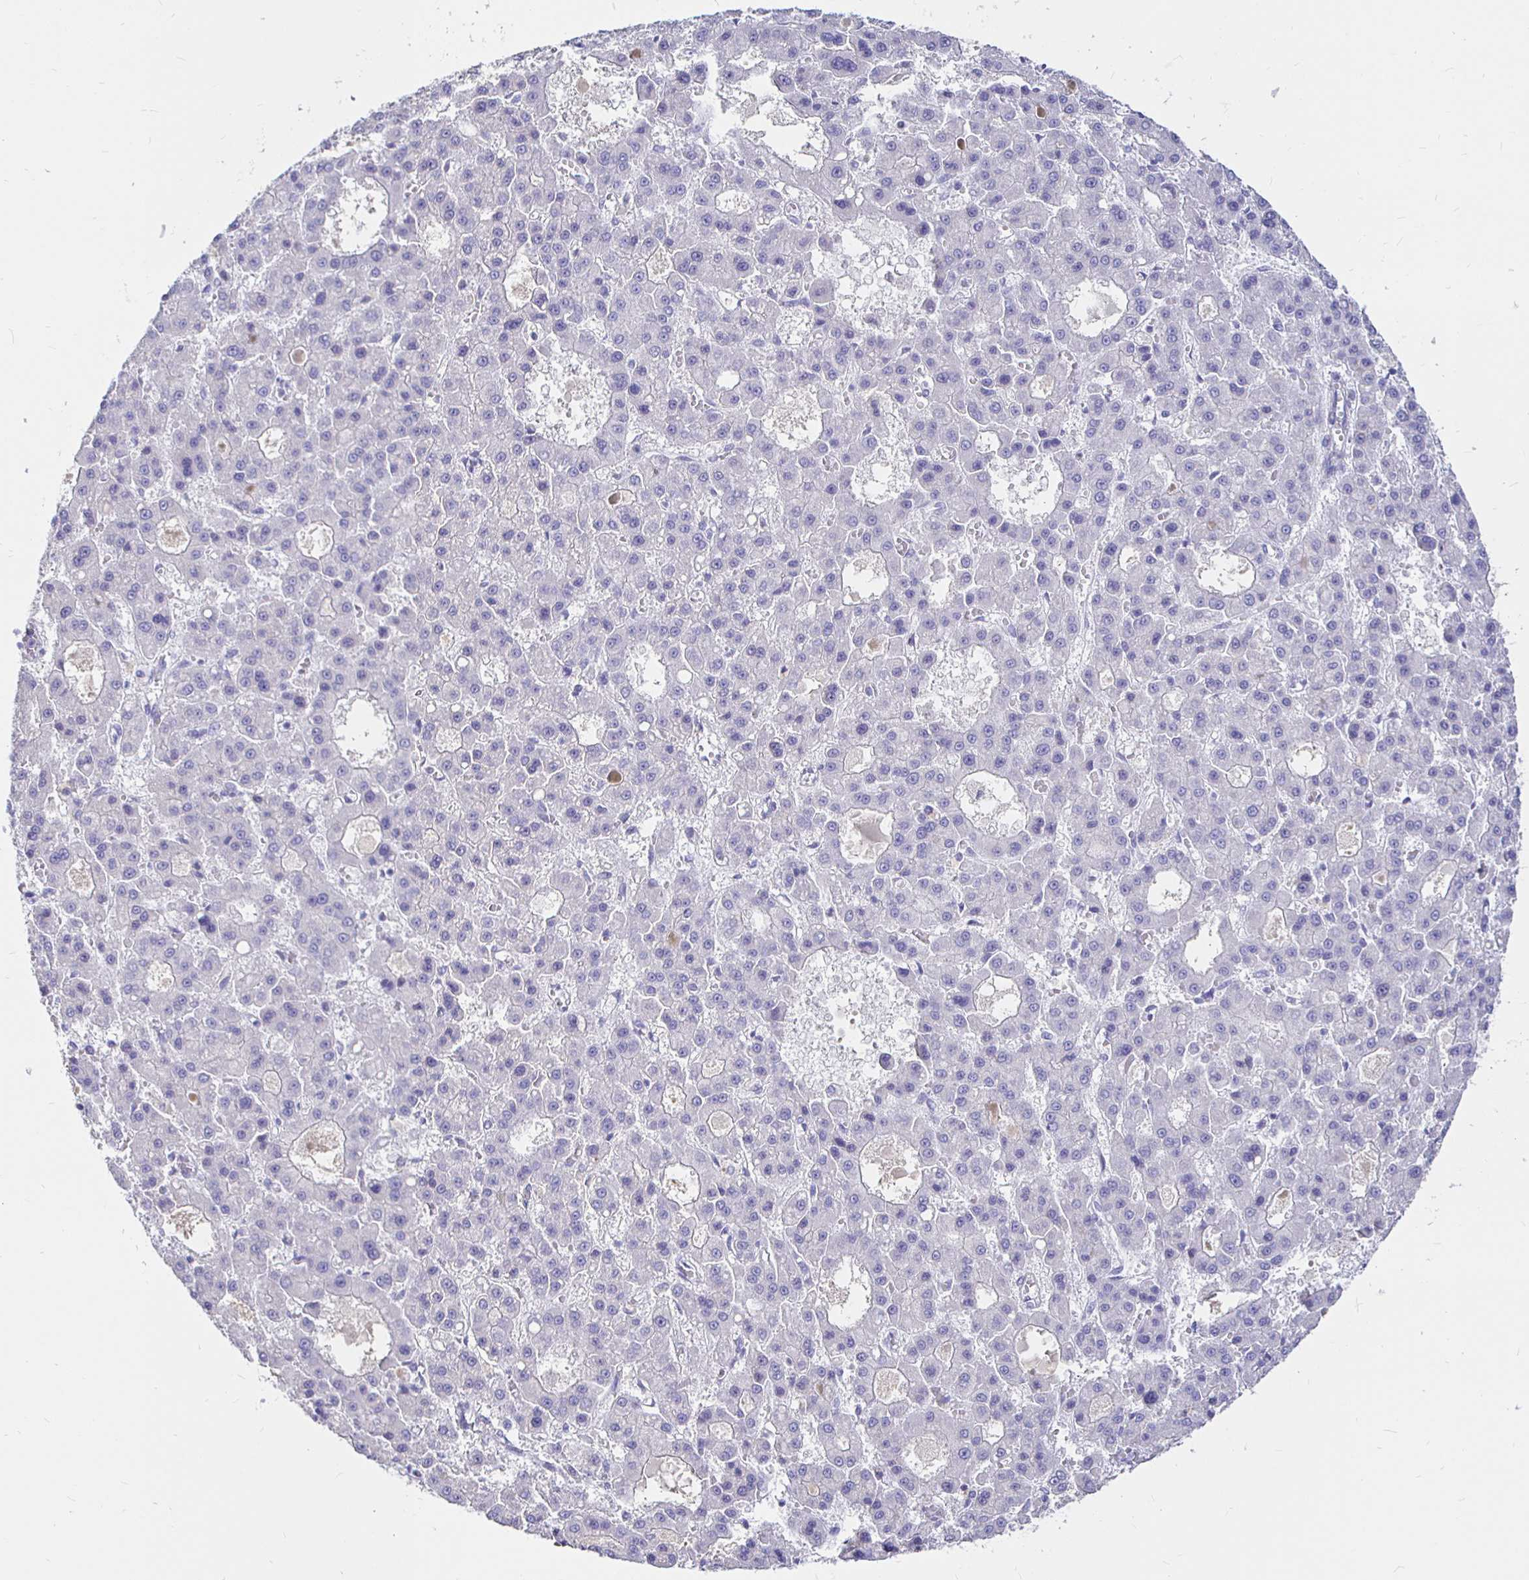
{"staining": {"intensity": "negative", "quantity": "none", "location": "none"}, "tissue": "liver cancer", "cell_type": "Tumor cells", "image_type": "cancer", "snomed": [{"axis": "morphology", "description": "Carcinoma, Hepatocellular, NOS"}, {"axis": "topography", "description": "Liver"}], "caption": "Tumor cells are negative for protein expression in human liver hepatocellular carcinoma.", "gene": "NECAB1", "patient": {"sex": "male", "age": 70}}